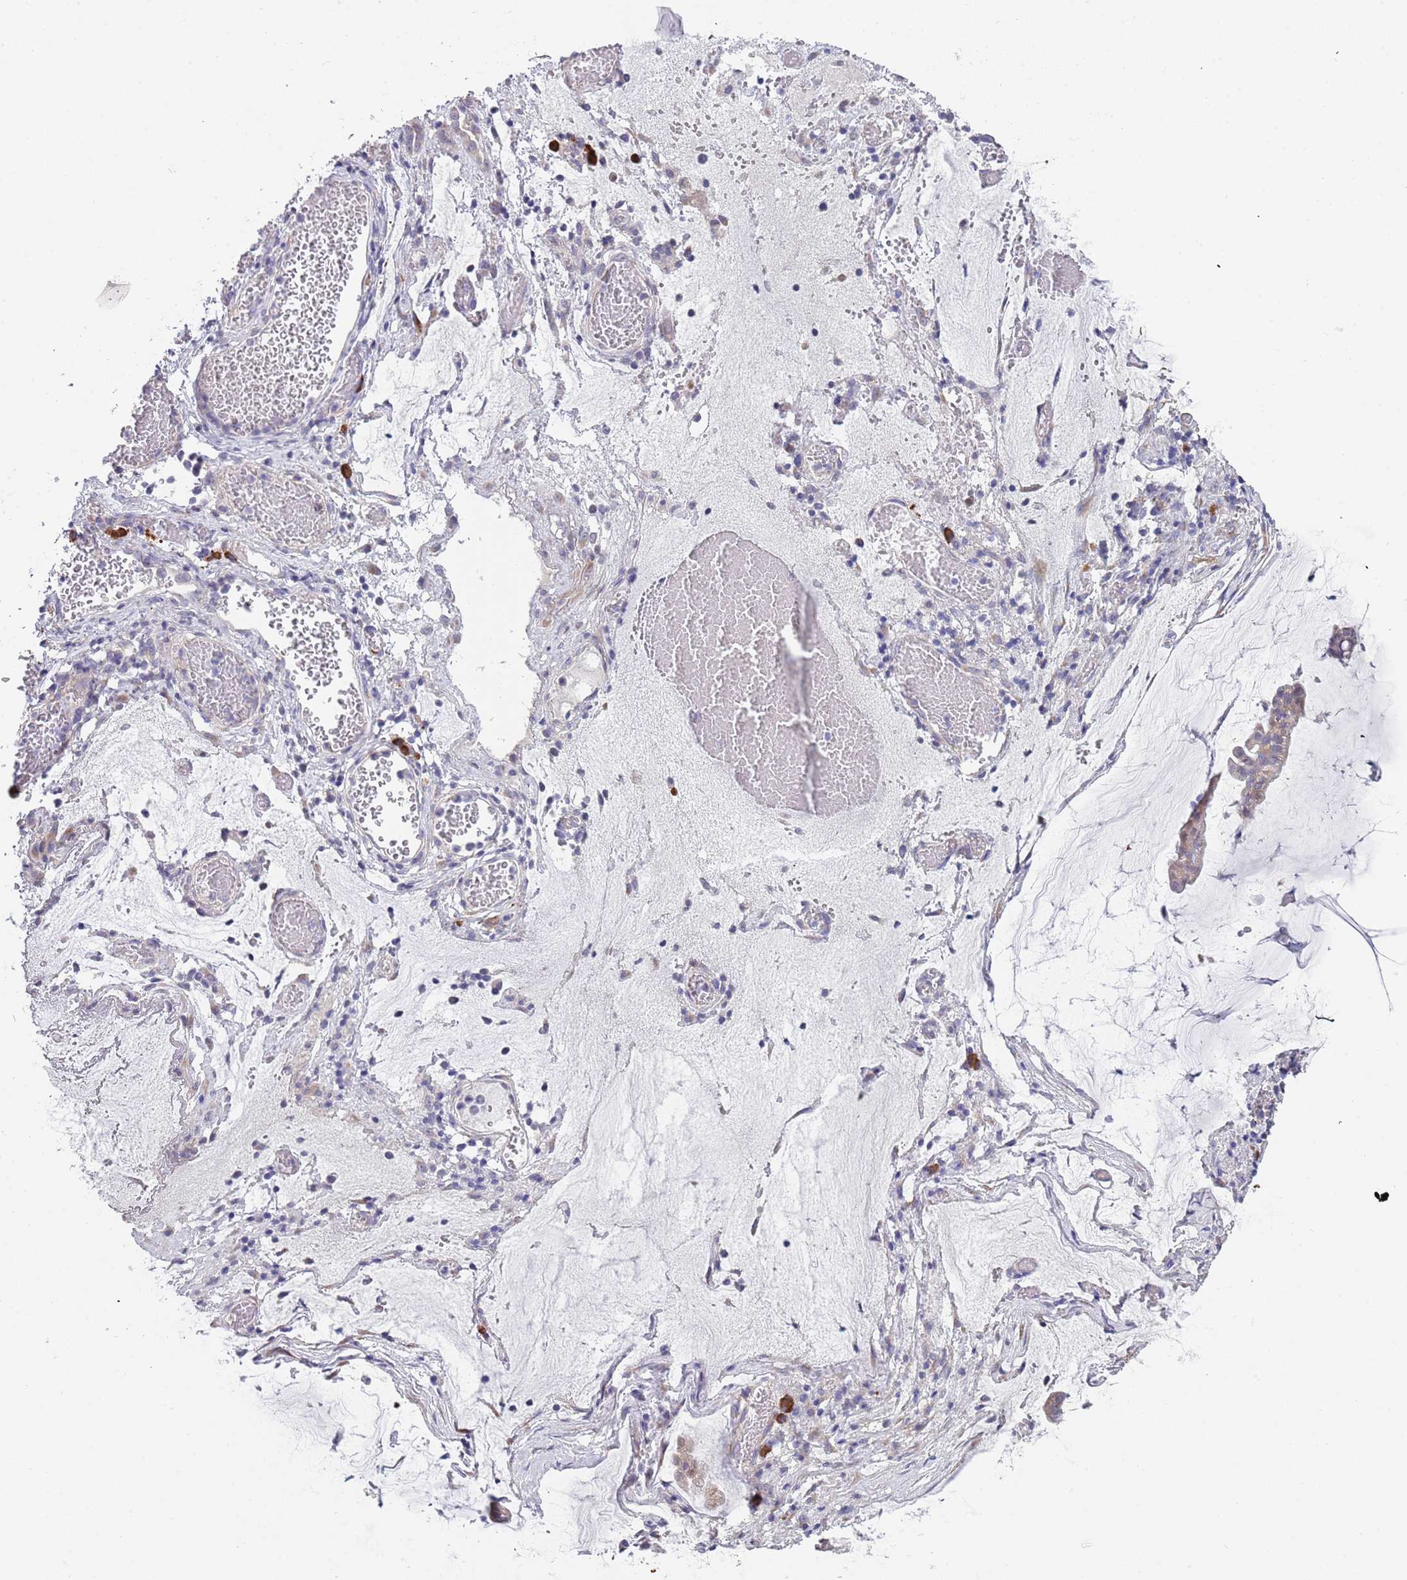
{"staining": {"intensity": "negative", "quantity": "none", "location": "none"}, "tissue": "ovarian cancer", "cell_type": "Tumor cells", "image_type": "cancer", "snomed": [{"axis": "morphology", "description": "Cystadenocarcinoma, mucinous, NOS"}, {"axis": "topography", "description": "Ovary"}], "caption": "Ovarian mucinous cystadenocarcinoma was stained to show a protein in brown. There is no significant positivity in tumor cells.", "gene": "TNRC6C", "patient": {"sex": "female", "age": 73}}